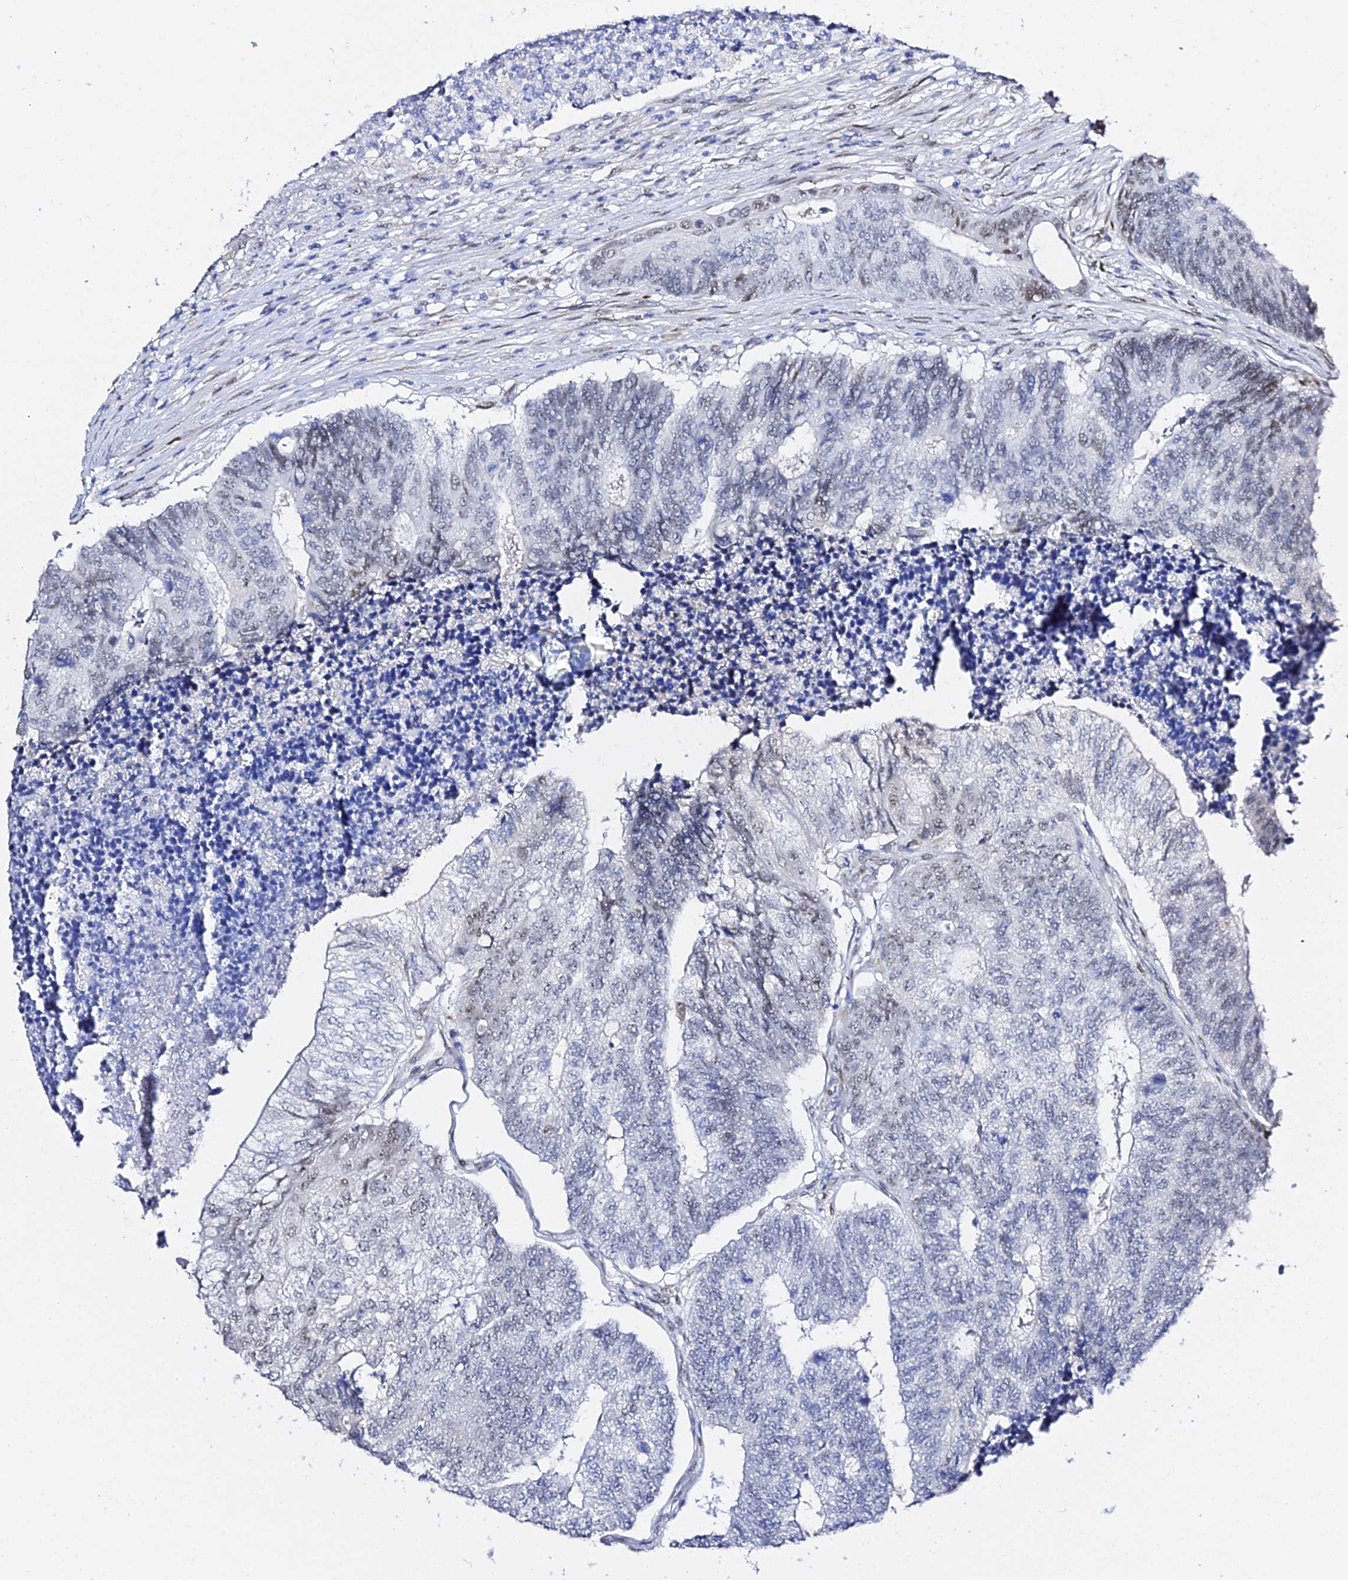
{"staining": {"intensity": "weak", "quantity": "<25%", "location": "nuclear"}, "tissue": "colorectal cancer", "cell_type": "Tumor cells", "image_type": "cancer", "snomed": [{"axis": "morphology", "description": "Adenocarcinoma, NOS"}, {"axis": "topography", "description": "Colon"}], "caption": "Image shows no significant protein positivity in tumor cells of colorectal cancer.", "gene": "POFUT2", "patient": {"sex": "female", "age": 67}}